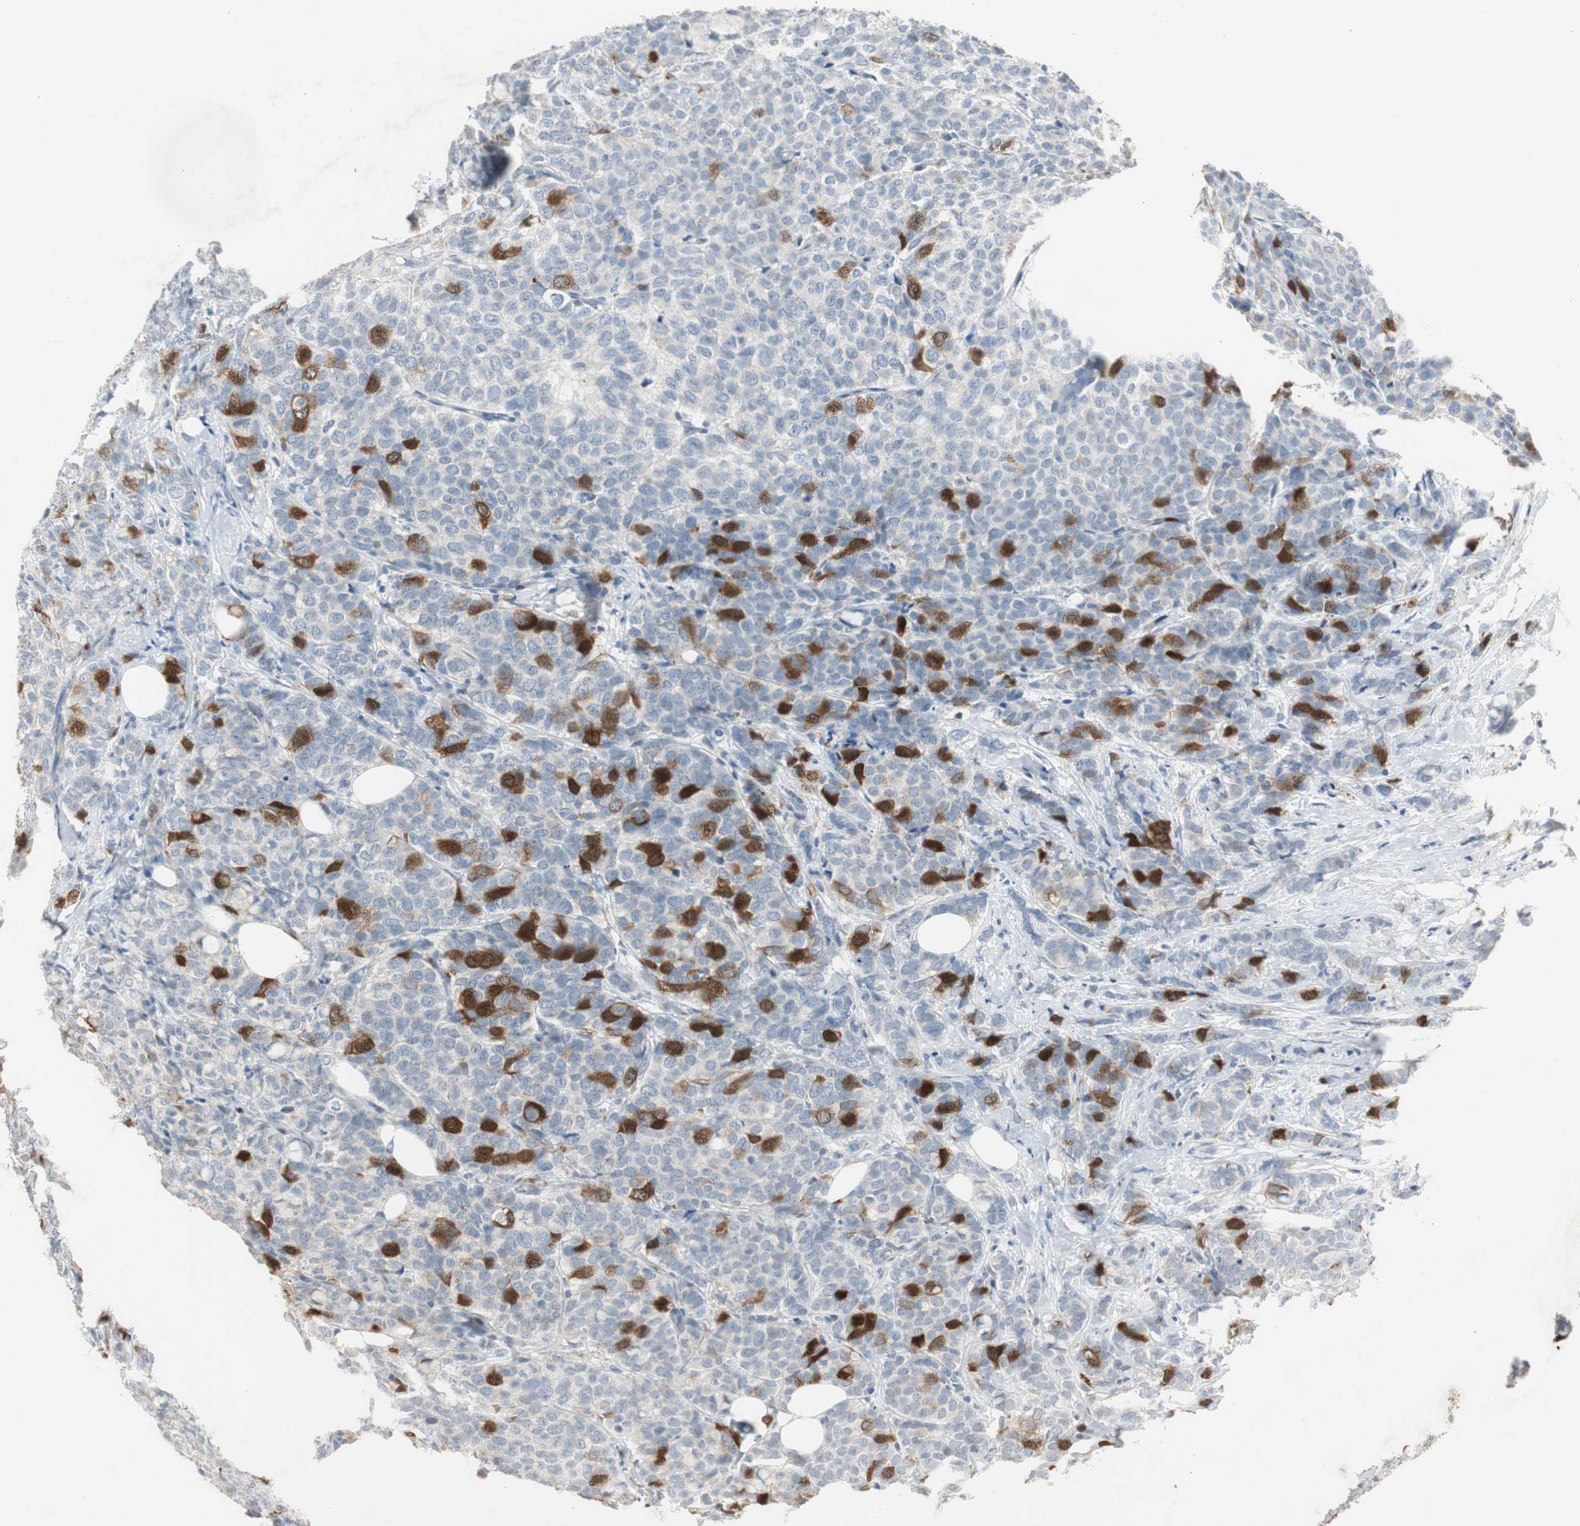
{"staining": {"intensity": "strong", "quantity": "<25%", "location": "cytoplasmic/membranous"}, "tissue": "breast cancer", "cell_type": "Tumor cells", "image_type": "cancer", "snomed": [{"axis": "morphology", "description": "Lobular carcinoma"}, {"axis": "topography", "description": "Breast"}], "caption": "This photomicrograph demonstrates immunohistochemistry staining of breast cancer, with medium strong cytoplasmic/membranous positivity in approximately <25% of tumor cells.", "gene": "TK1", "patient": {"sex": "female", "age": 60}}